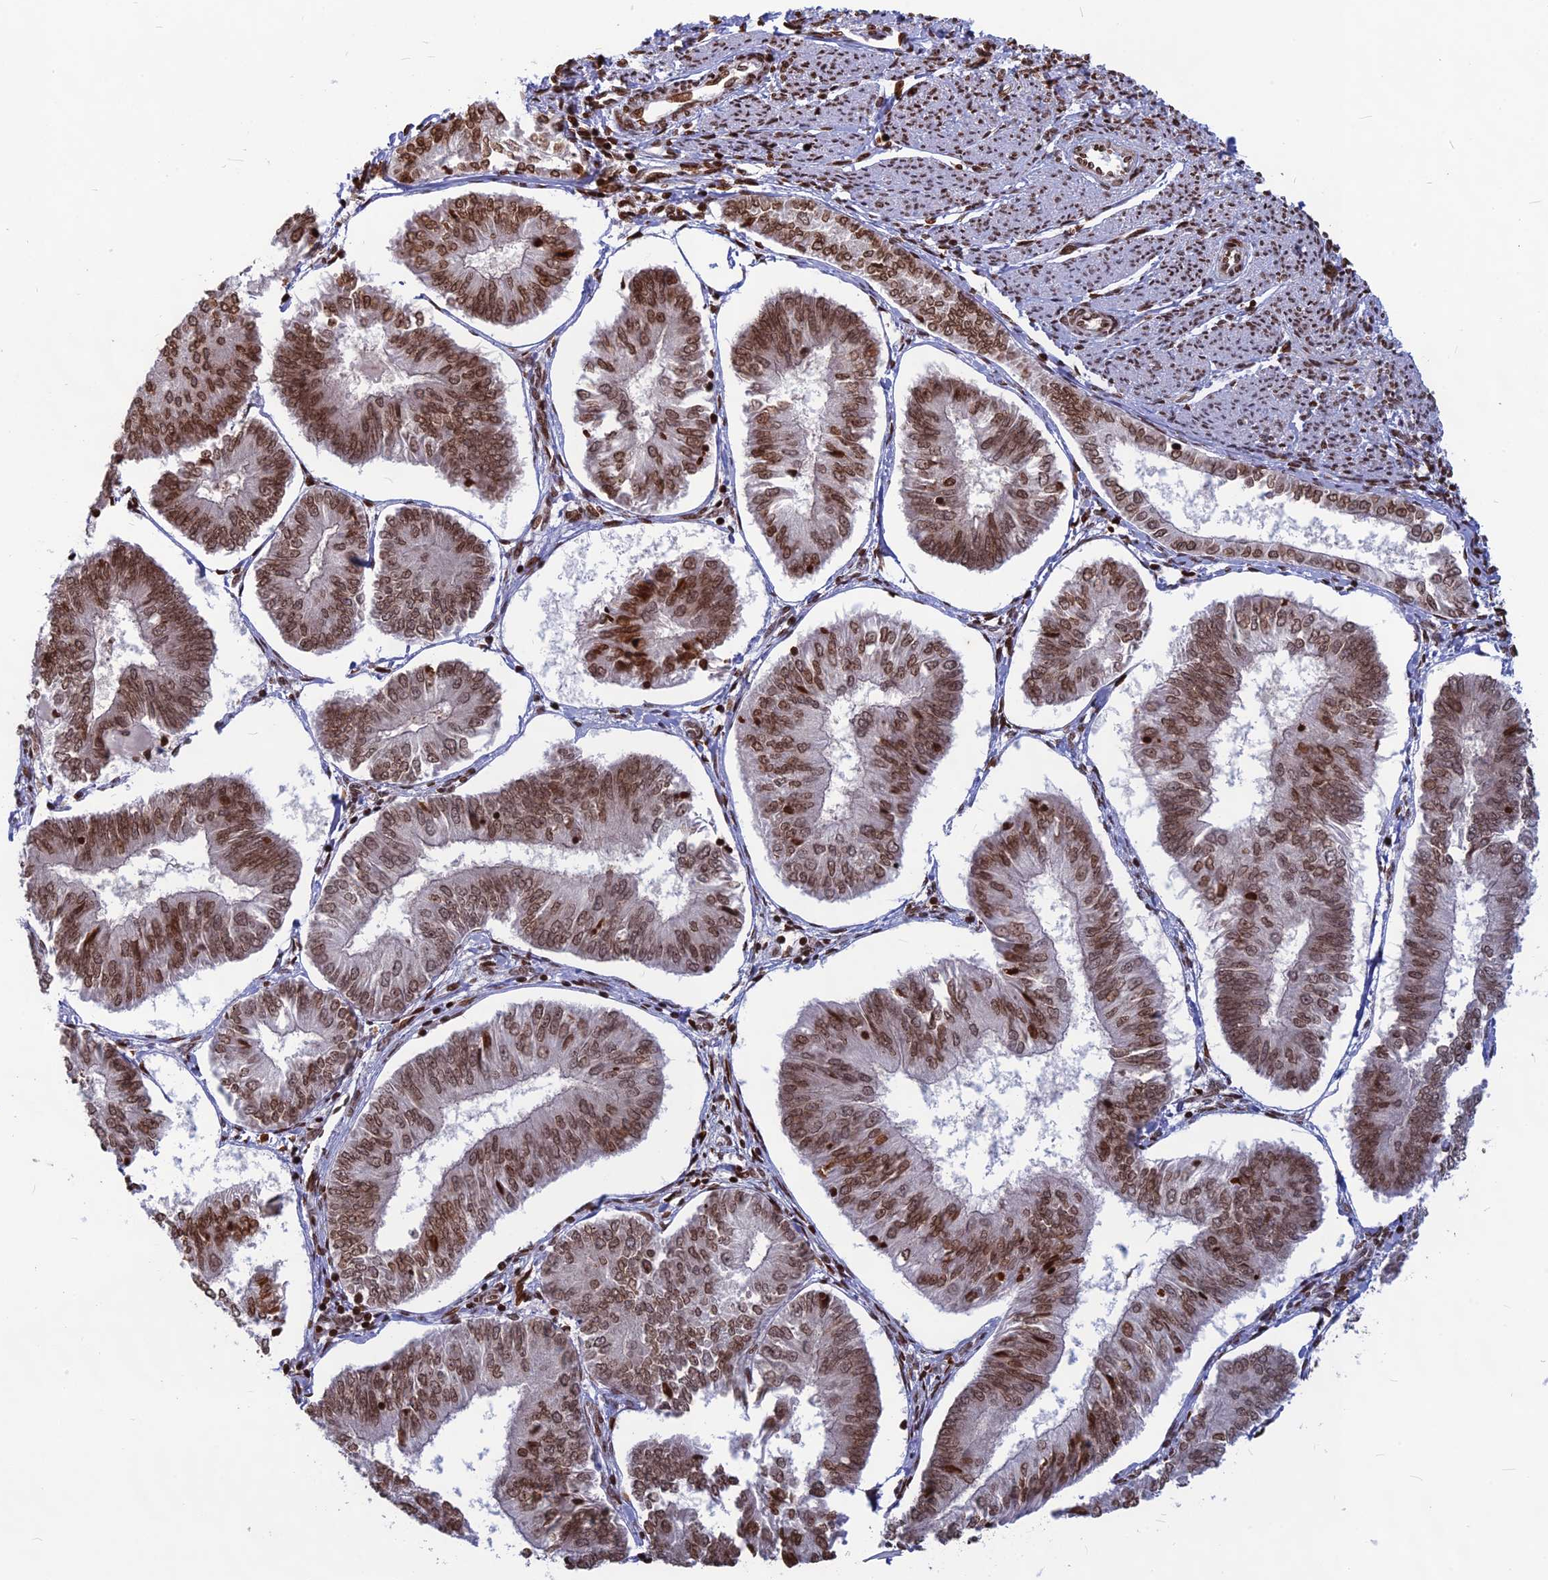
{"staining": {"intensity": "moderate", "quantity": ">75%", "location": "nuclear"}, "tissue": "endometrial cancer", "cell_type": "Tumor cells", "image_type": "cancer", "snomed": [{"axis": "morphology", "description": "Adenocarcinoma, NOS"}, {"axis": "topography", "description": "Endometrium"}], "caption": "Endometrial cancer (adenocarcinoma) stained with DAB (3,3'-diaminobenzidine) immunohistochemistry (IHC) shows medium levels of moderate nuclear staining in approximately >75% of tumor cells.", "gene": "TET2", "patient": {"sex": "female", "age": 58}}